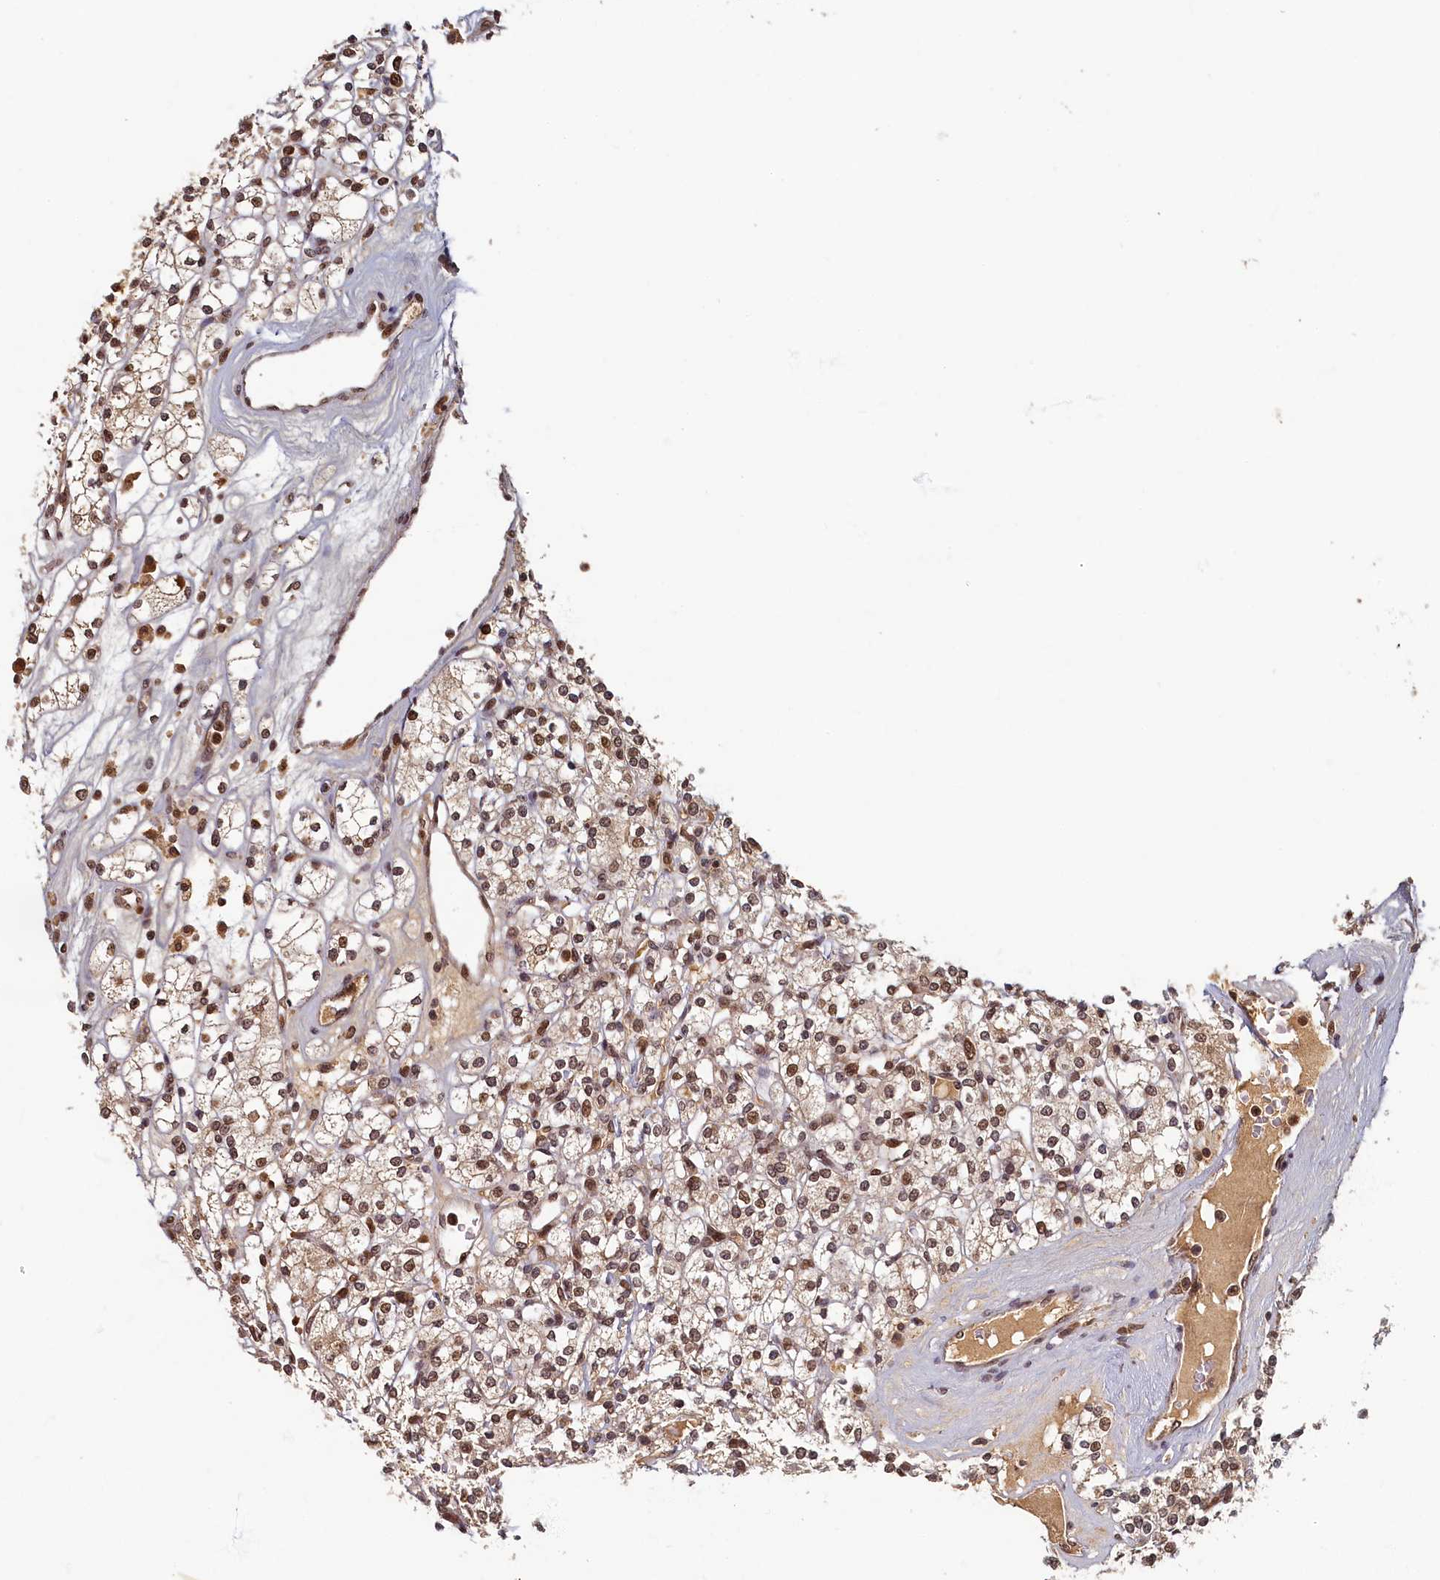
{"staining": {"intensity": "moderate", "quantity": ">75%", "location": "cytoplasmic/membranous,nuclear"}, "tissue": "renal cancer", "cell_type": "Tumor cells", "image_type": "cancer", "snomed": [{"axis": "morphology", "description": "Adenocarcinoma, NOS"}, {"axis": "topography", "description": "Kidney"}], "caption": "Immunohistochemistry (IHC) photomicrograph of human renal cancer stained for a protein (brown), which shows medium levels of moderate cytoplasmic/membranous and nuclear expression in approximately >75% of tumor cells.", "gene": "CKAP2L", "patient": {"sex": "male", "age": 77}}